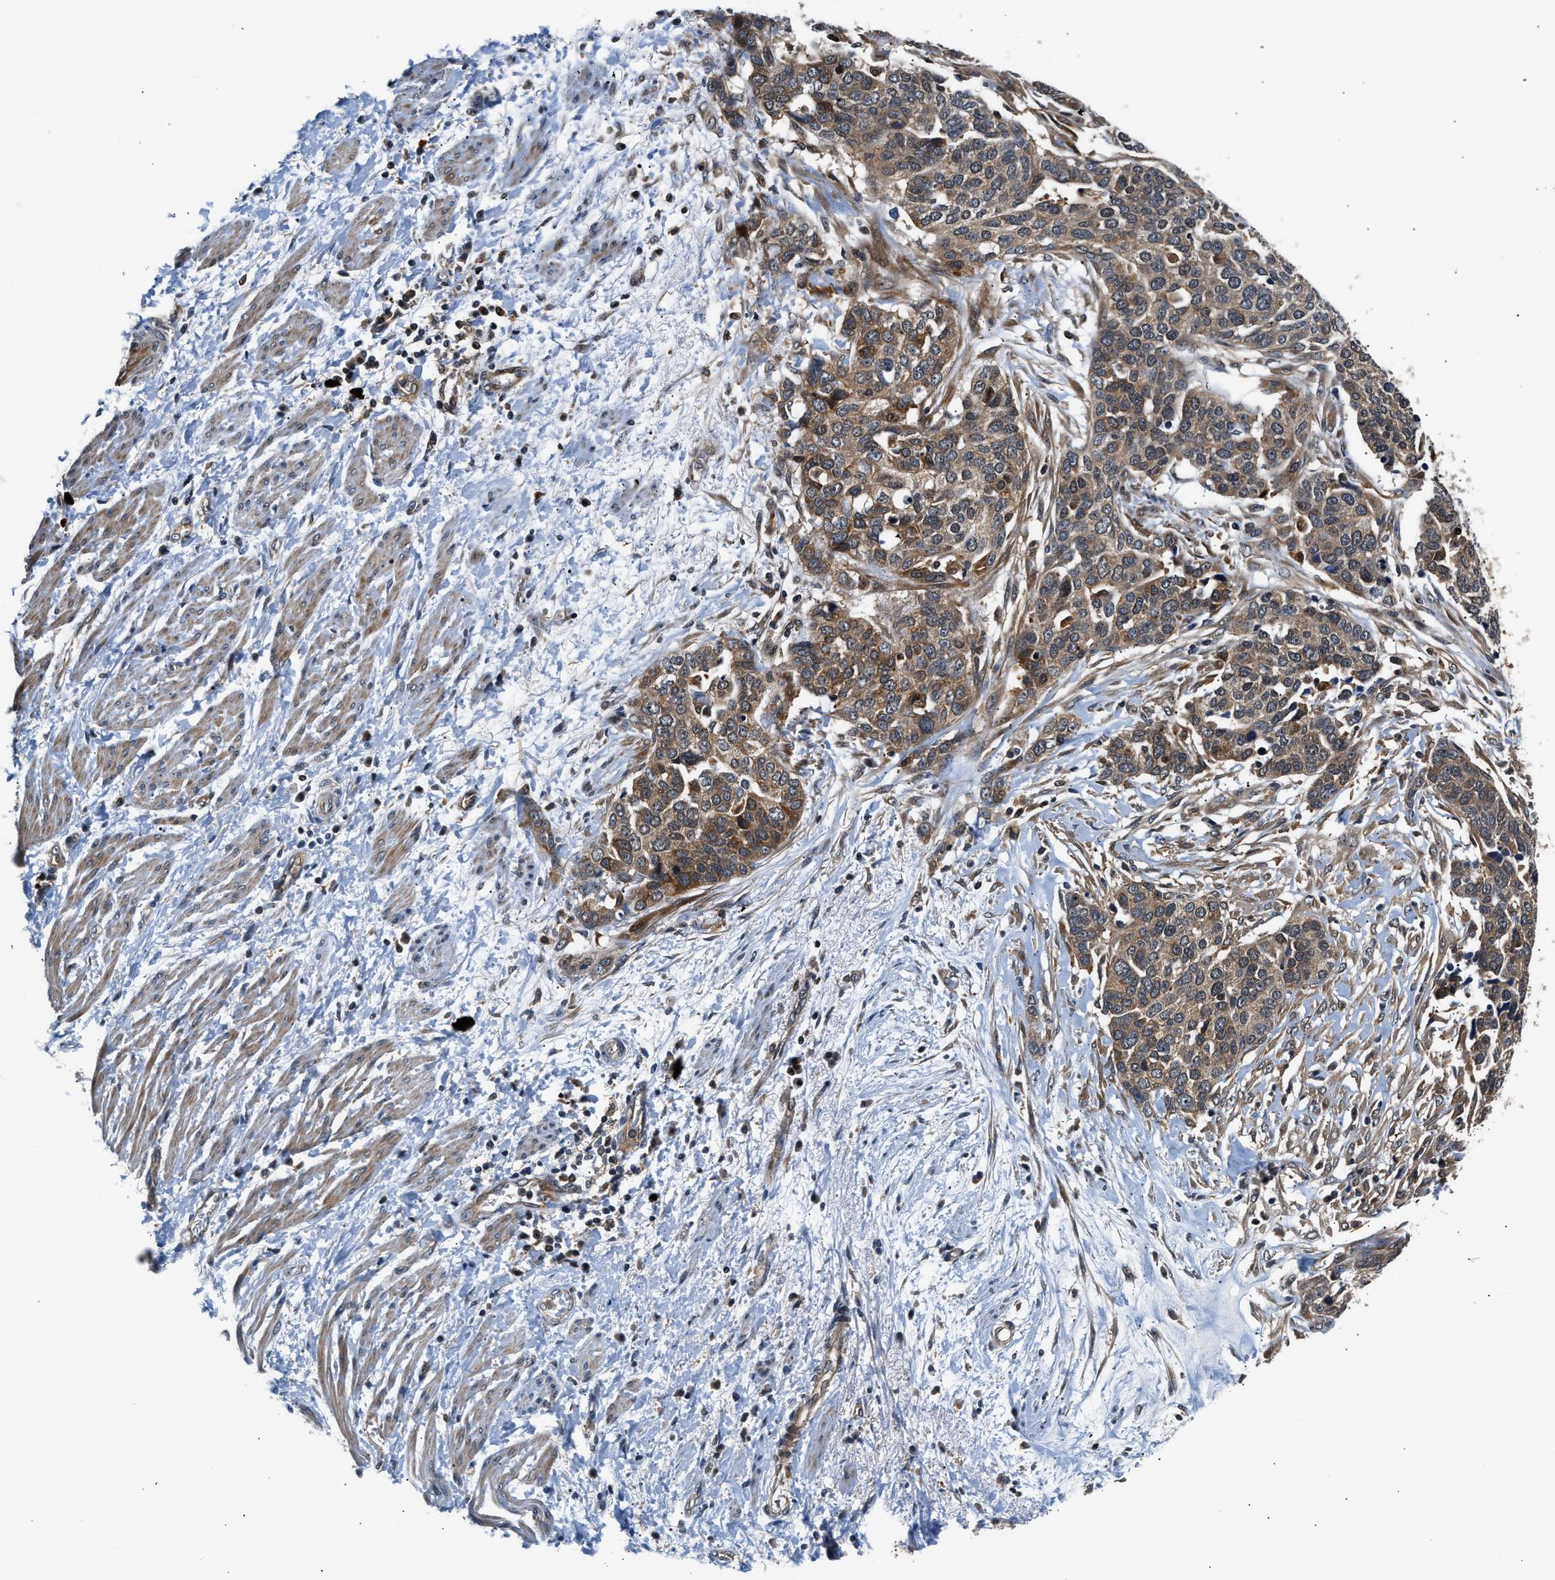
{"staining": {"intensity": "moderate", "quantity": ">75%", "location": "cytoplasmic/membranous"}, "tissue": "ovarian cancer", "cell_type": "Tumor cells", "image_type": "cancer", "snomed": [{"axis": "morphology", "description": "Cystadenocarcinoma, serous, NOS"}, {"axis": "topography", "description": "Ovary"}], "caption": "Ovarian serous cystadenocarcinoma stained with immunohistochemistry displays moderate cytoplasmic/membranous positivity in about >75% of tumor cells.", "gene": "TUT7", "patient": {"sex": "female", "age": 44}}